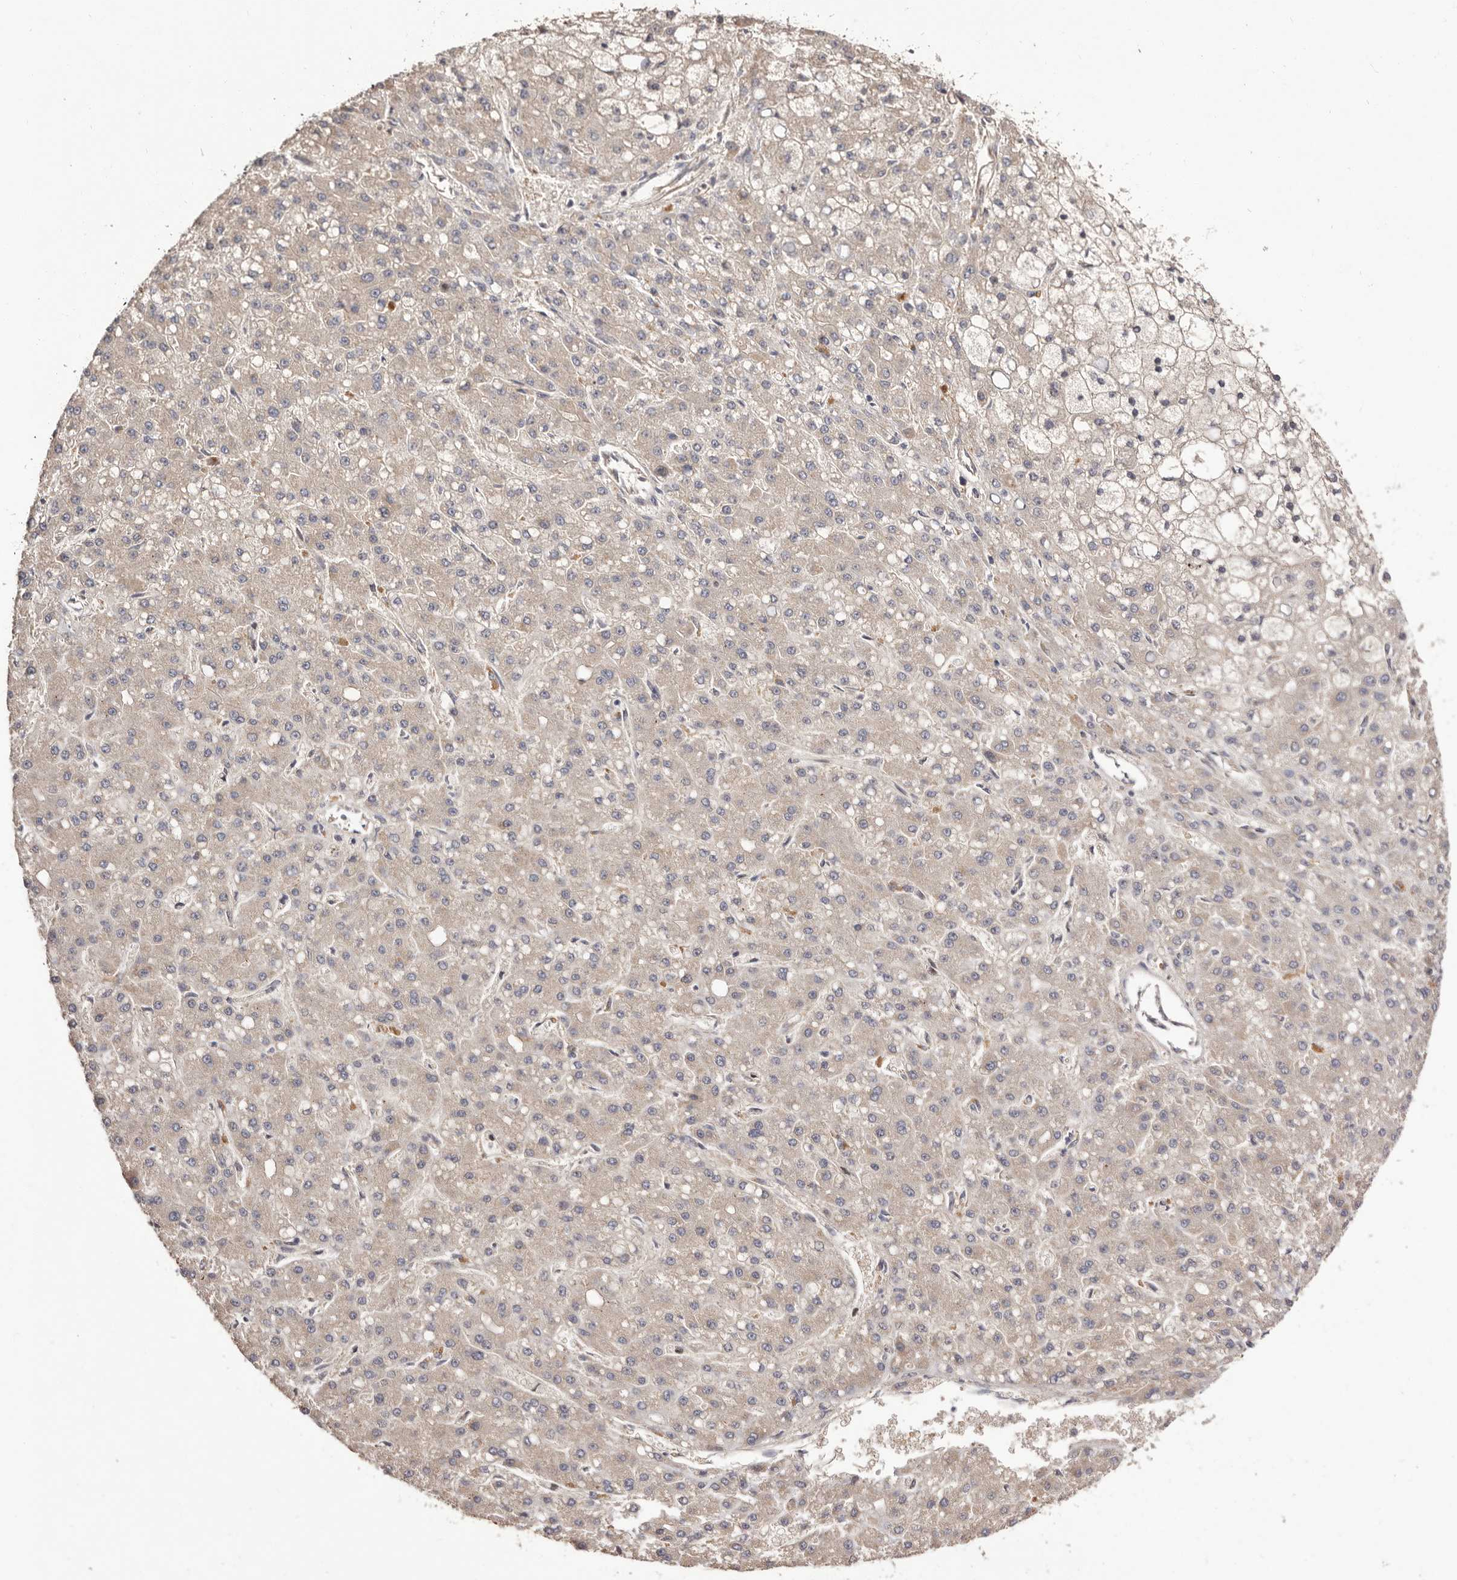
{"staining": {"intensity": "negative", "quantity": "none", "location": "none"}, "tissue": "liver cancer", "cell_type": "Tumor cells", "image_type": "cancer", "snomed": [{"axis": "morphology", "description": "Carcinoma, Hepatocellular, NOS"}, {"axis": "topography", "description": "Liver"}], "caption": "Immunohistochemical staining of hepatocellular carcinoma (liver) reveals no significant expression in tumor cells.", "gene": "DOP1A", "patient": {"sex": "male", "age": 67}}